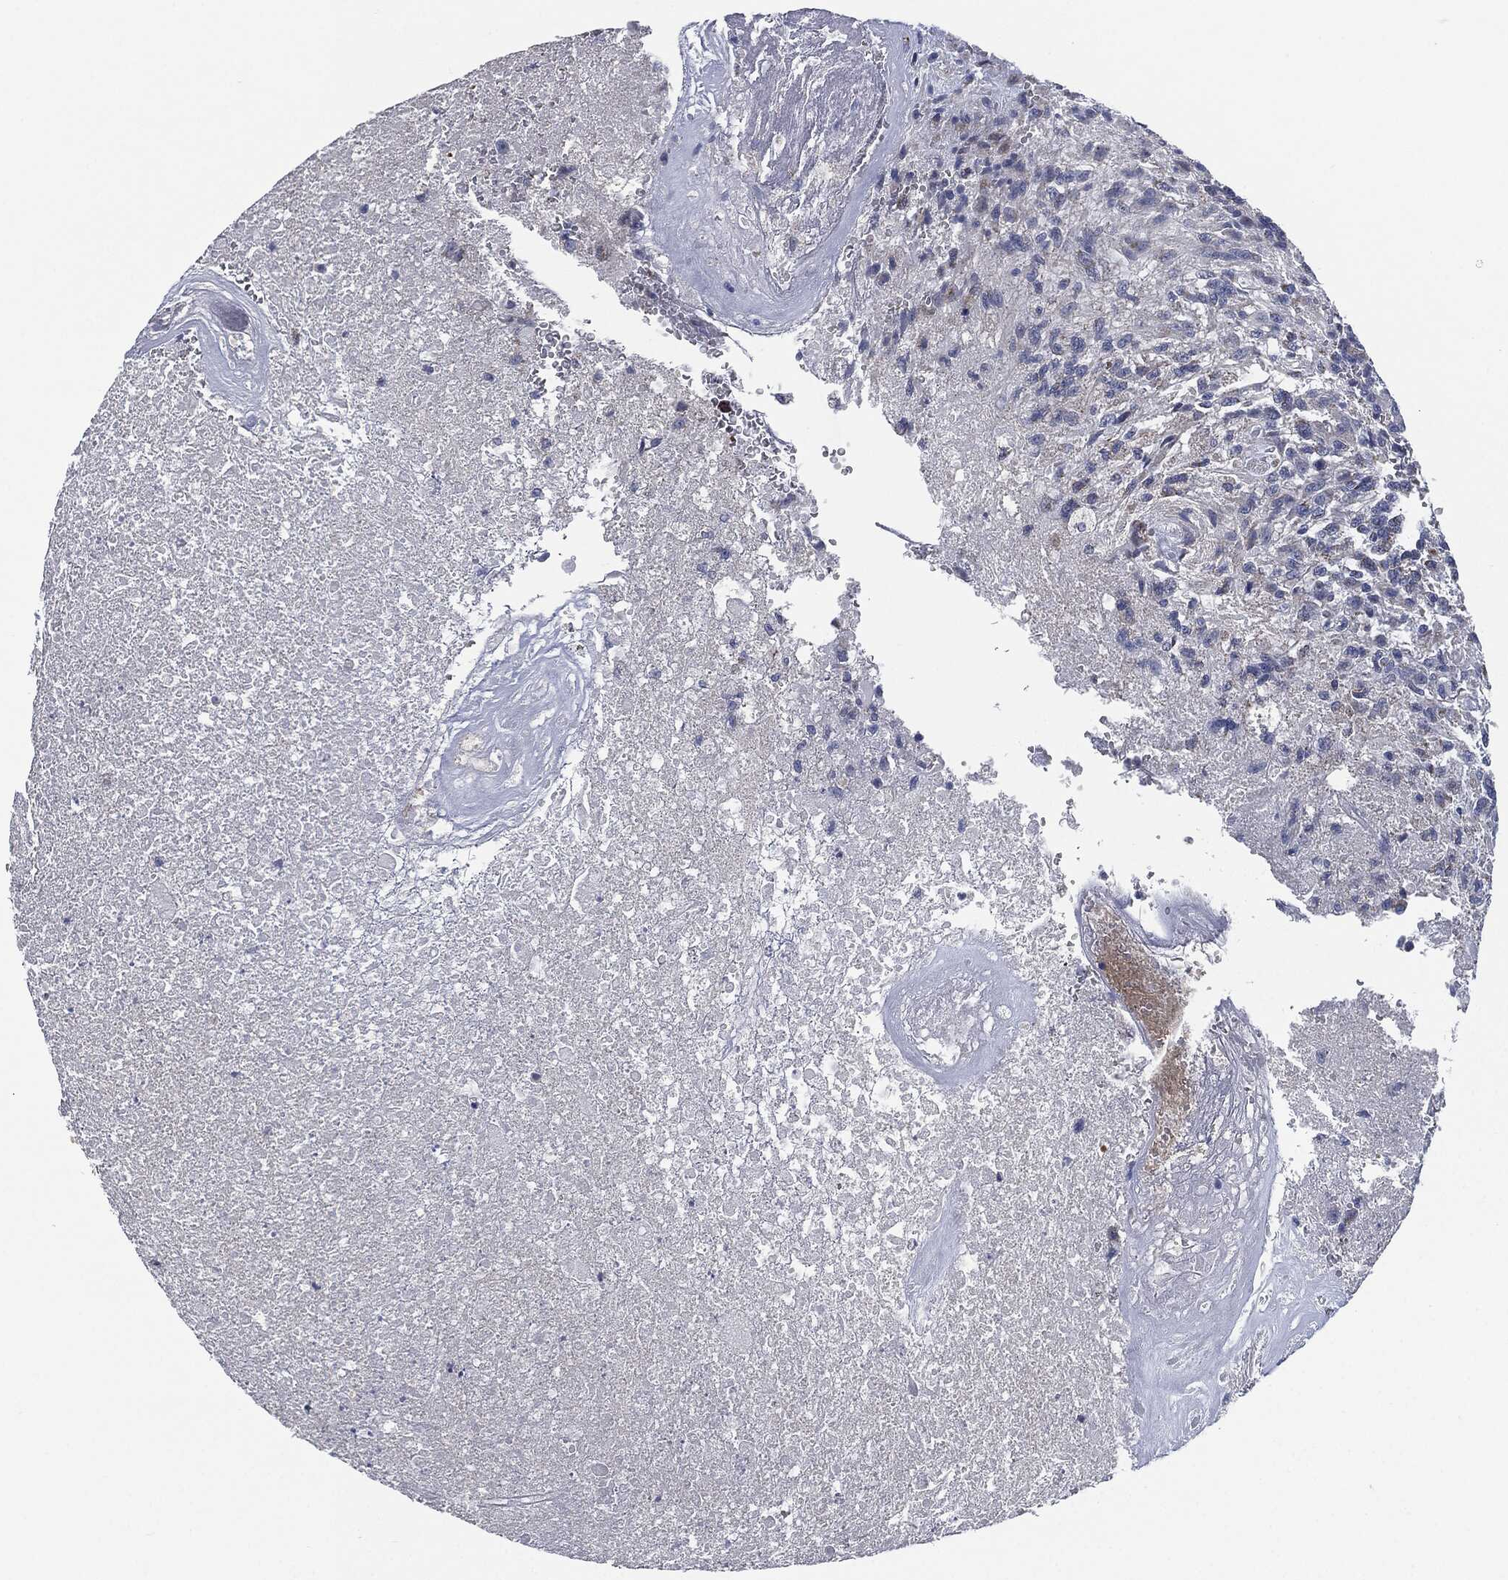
{"staining": {"intensity": "negative", "quantity": "none", "location": "none"}, "tissue": "glioma", "cell_type": "Tumor cells", "image_type": "cancer", "snomed": [{"axis": "morphology", "description": "Glioma, malignant, High grade"}, {"axis": "topography", "description": "Brain"}], "caption": "Micrograph shows no significant protein positivity in tumor cells of glioma.", "gene": "SIGLEC9", "patient": {"sex": "male", "age": 56}}